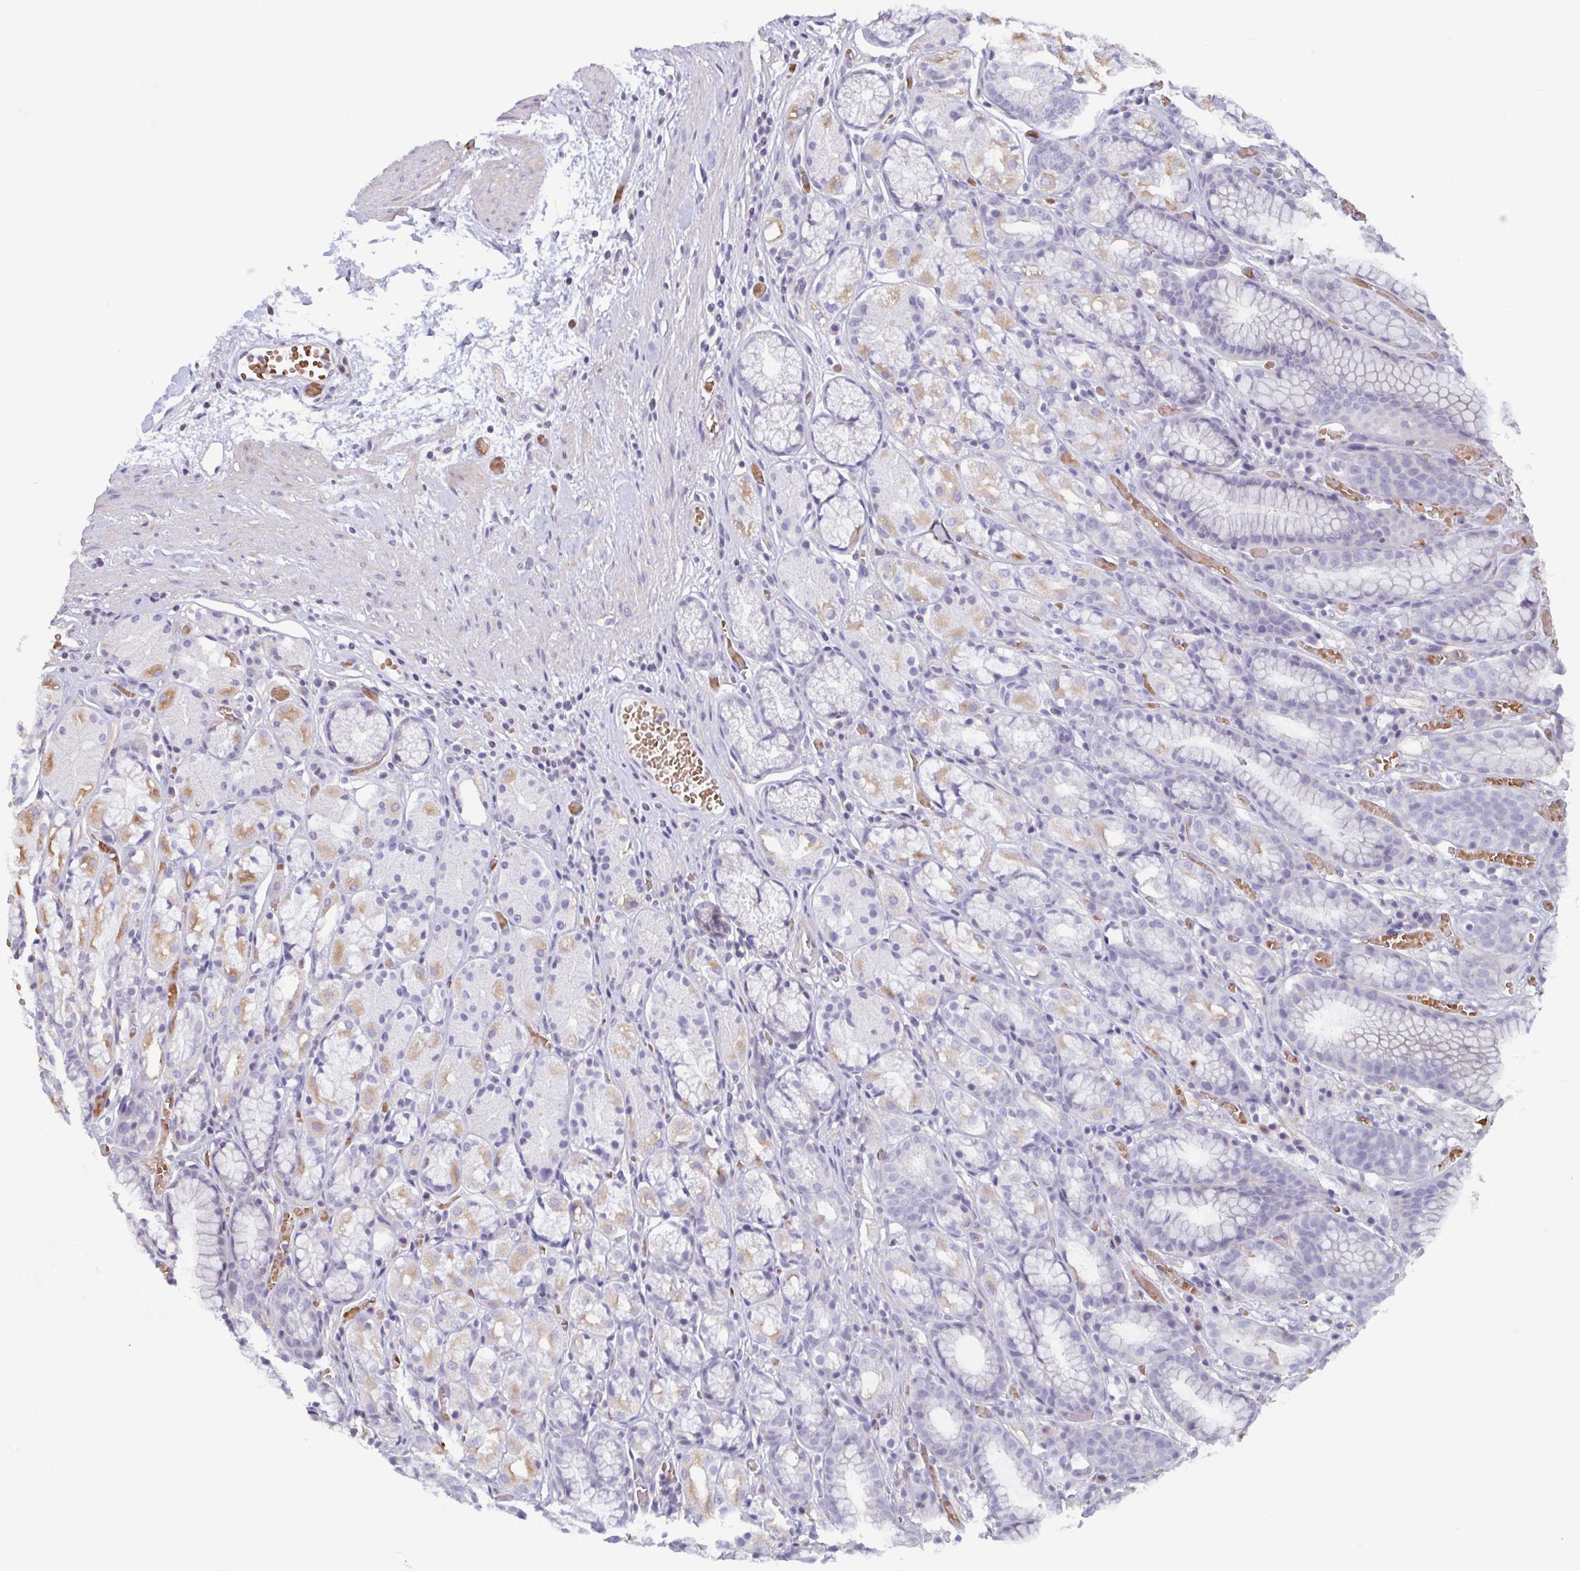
{"staining": {"intensity": "weak", "quantity": "<25%", "location": "cytoplasmic/membranous"}, "tissue": "stomach", "cell_type": "Glandular cells", "image_type": "normal", "snomed": [{"axis": "morphology", "description": "Normal tissue, NOS"}, {"axis": "topography", "description": "Stomach"}], "caption": "Immunohistochemistry of benign human stomach demonstrates no staining in glandular cells. Nuclei are stained in blue.", "gene": "LRRC38", "patient": {"sex": "male", "age": 70}}